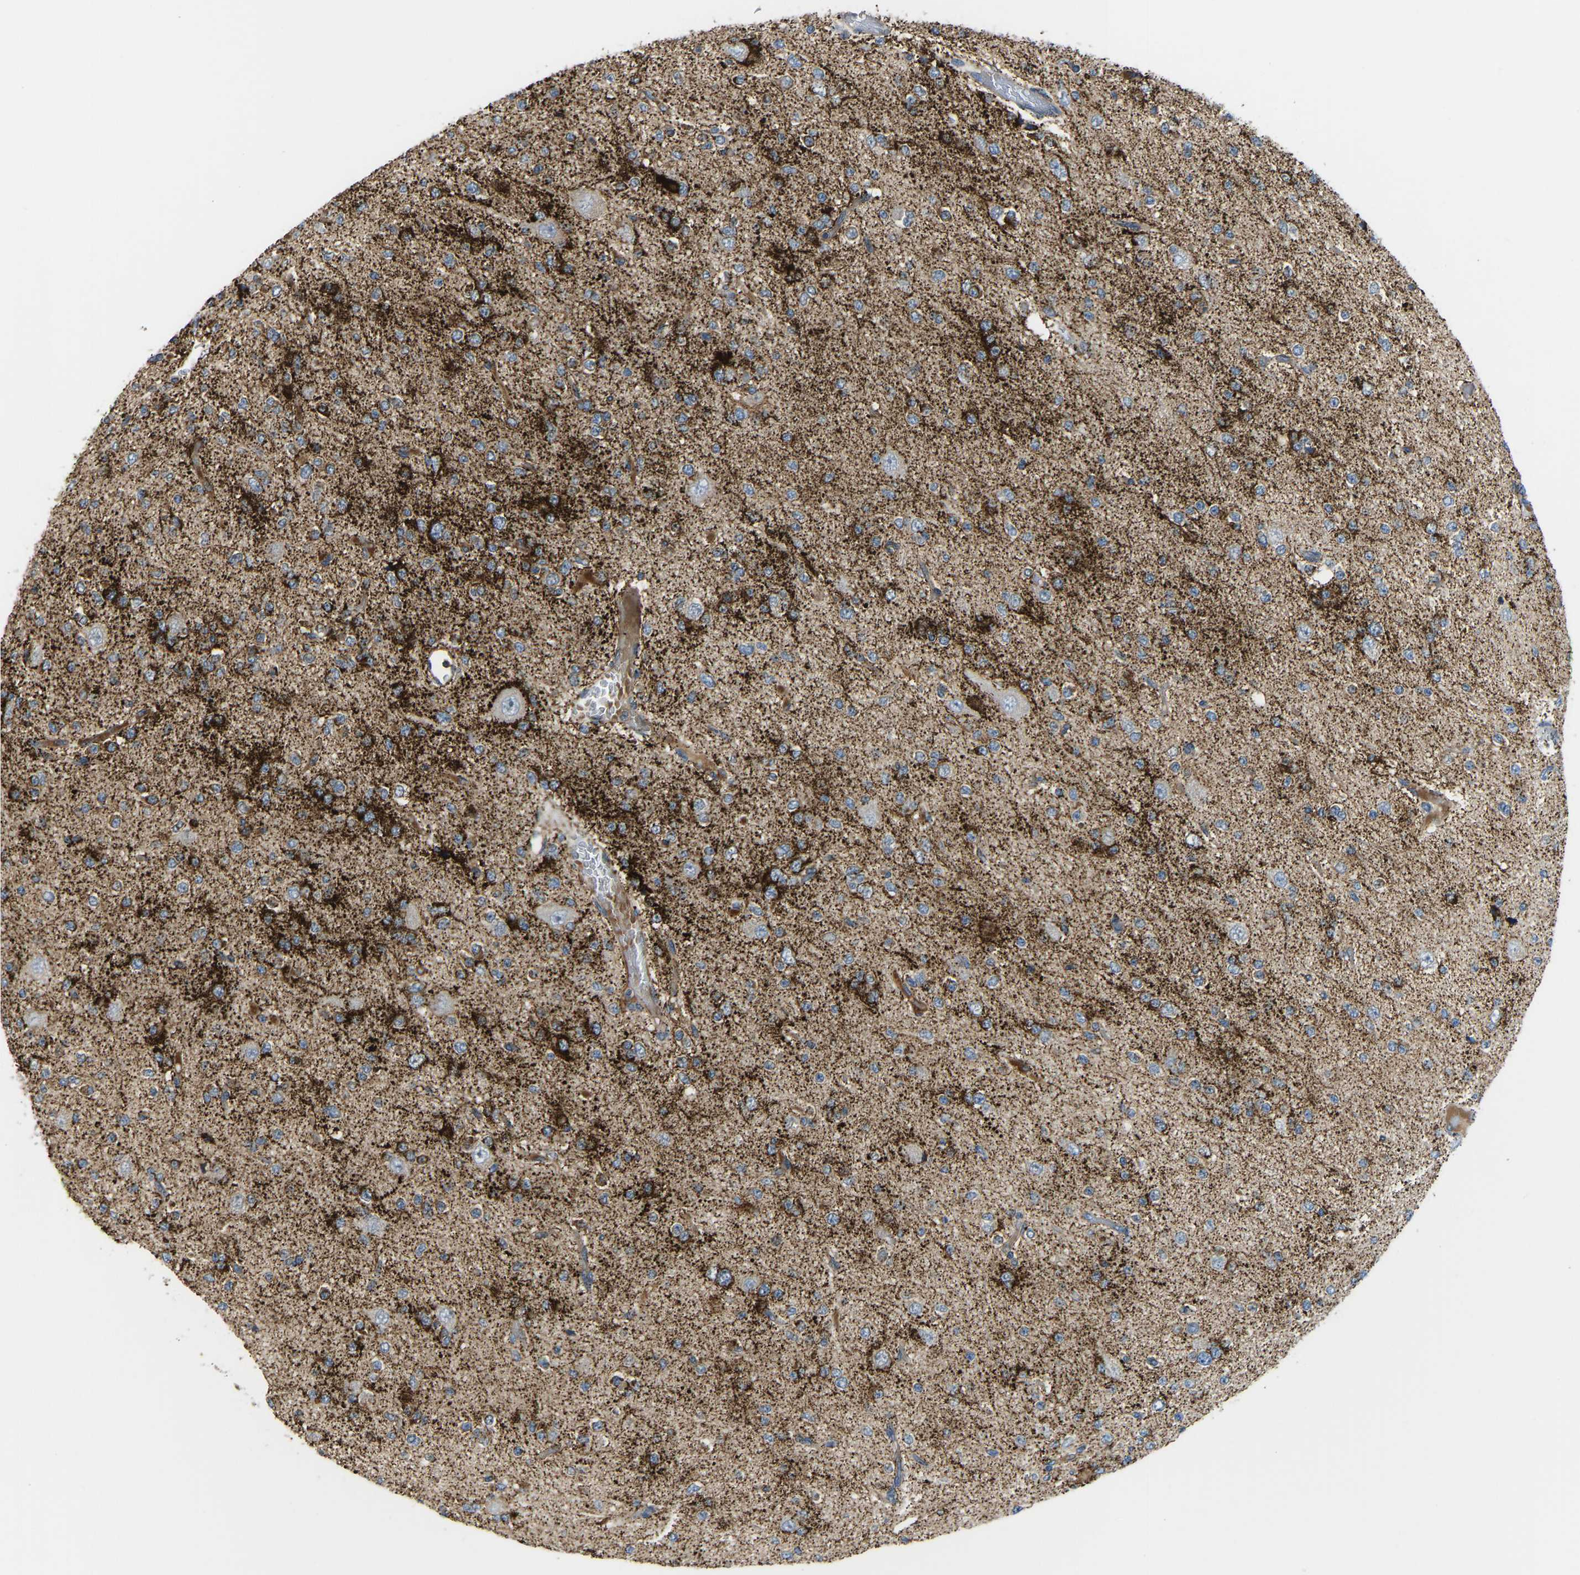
{"staining": {"intensity": "strong", "quantity": "25%-75%", "location": "cytoplasmic/membranous"}, "tissue": "glioma", "cell_type": "Tumor cells", "image_type": "cancer", "snomed": [{"axis": "morphology", "description": "Glioma, malignant, Low grade"}, {"axis": "topography", "description": "Brain"}], "caption": "An immunohistochemistry (IHC) micrograph of tumor tissue is shown. Protein staining in brown shows strong cytoplasmic/membranous positivity in malignant low-grade glioma within tumor cells.", "gene": "RBP1", "patient": {"sex": "male", "age": 38}}